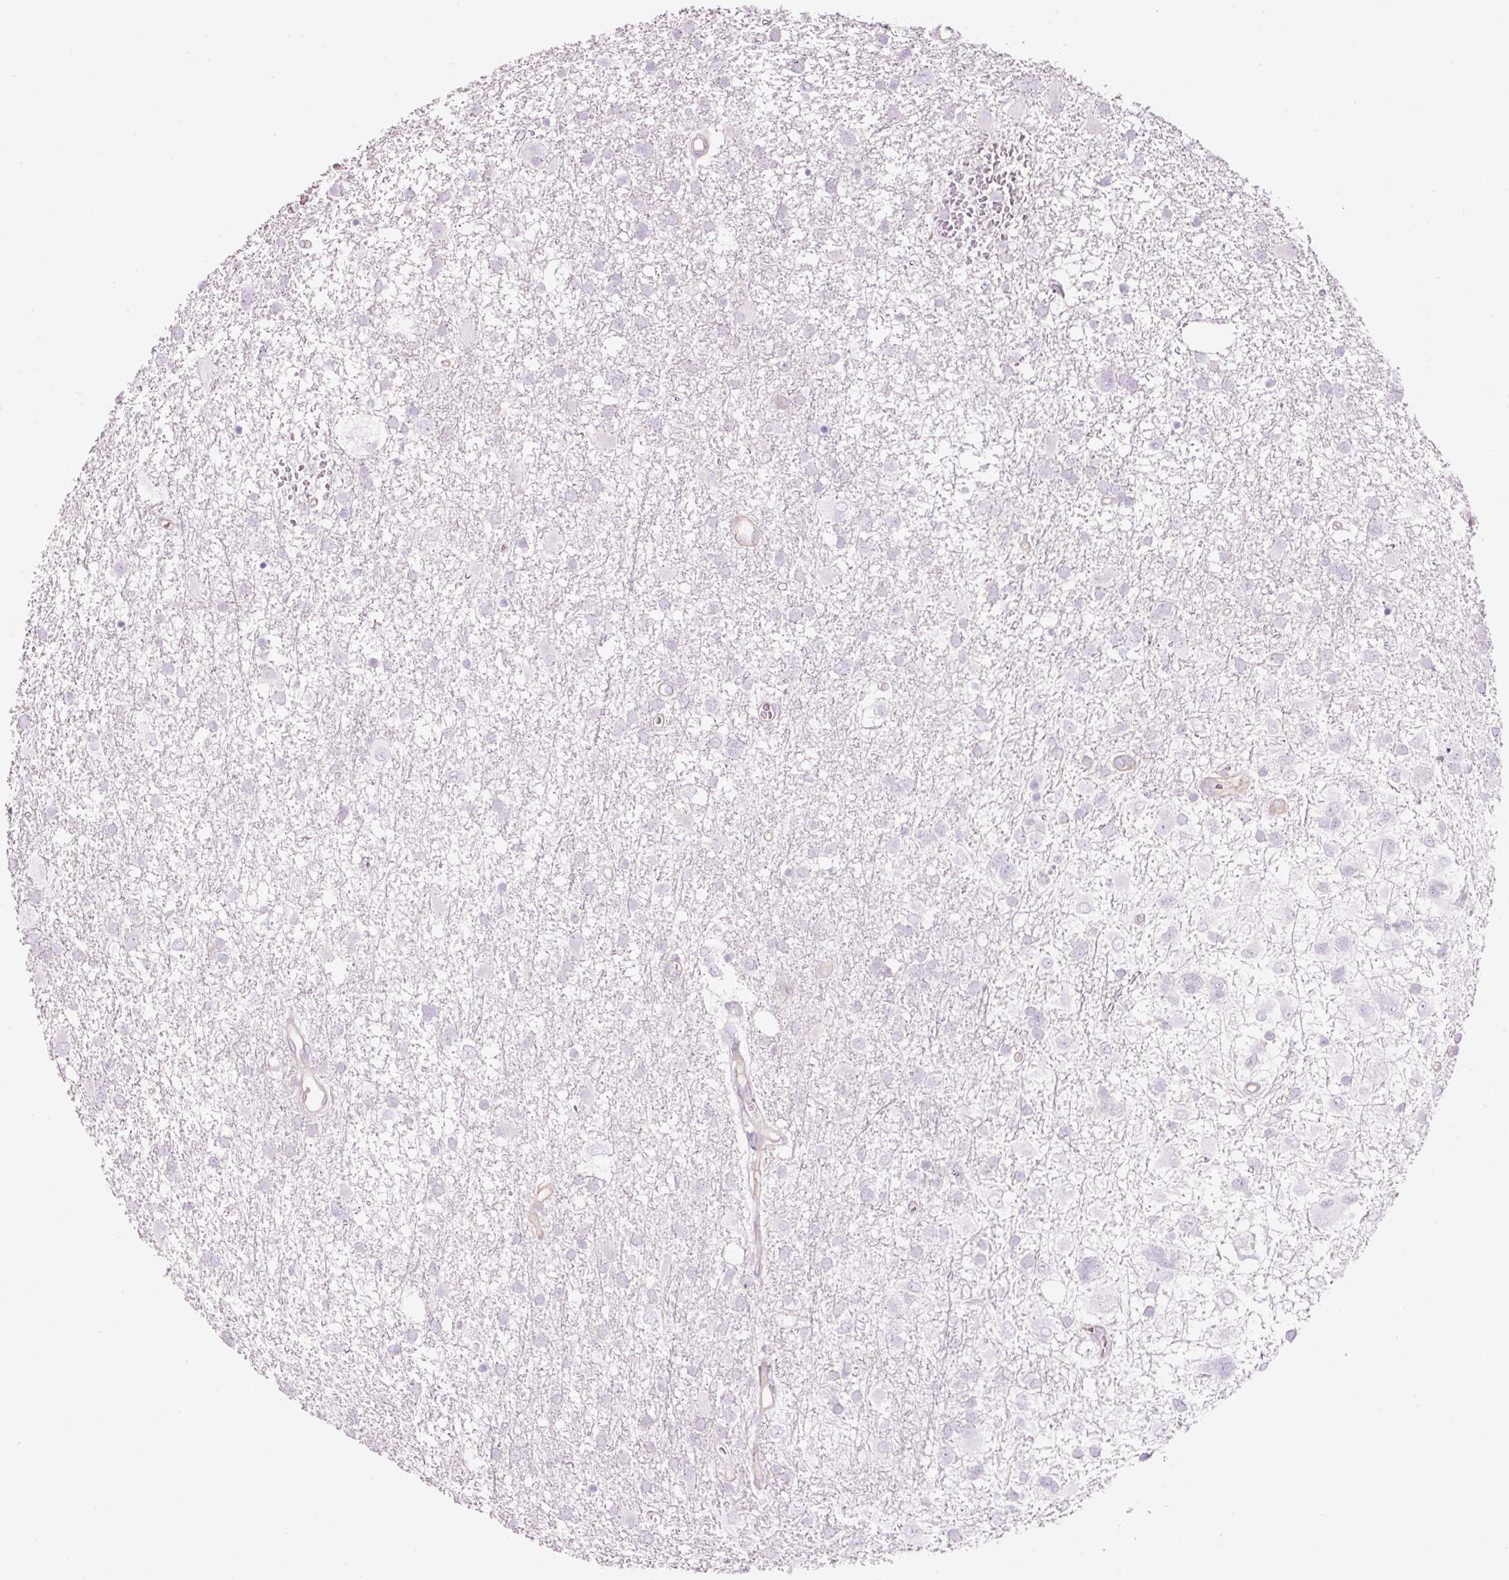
{"staining": {"intensity": "negative", "quantity": "none", "location": "none"}, "tissue": "glioma", "cell_type": "Tumor cells", "image_type": "cancer", "snomed": [{"axis": "morphology", "description": "Glioma, malignant, High grade"}, {"axis": "topography", "description": "Brain"}], "caption": "Malignant high-grade glioma was stained to show a protein in brown. There is no significant positivity in tumor cells.", "gene": "MAP3K3", "patient": {"sex": "male", "age": 61}}